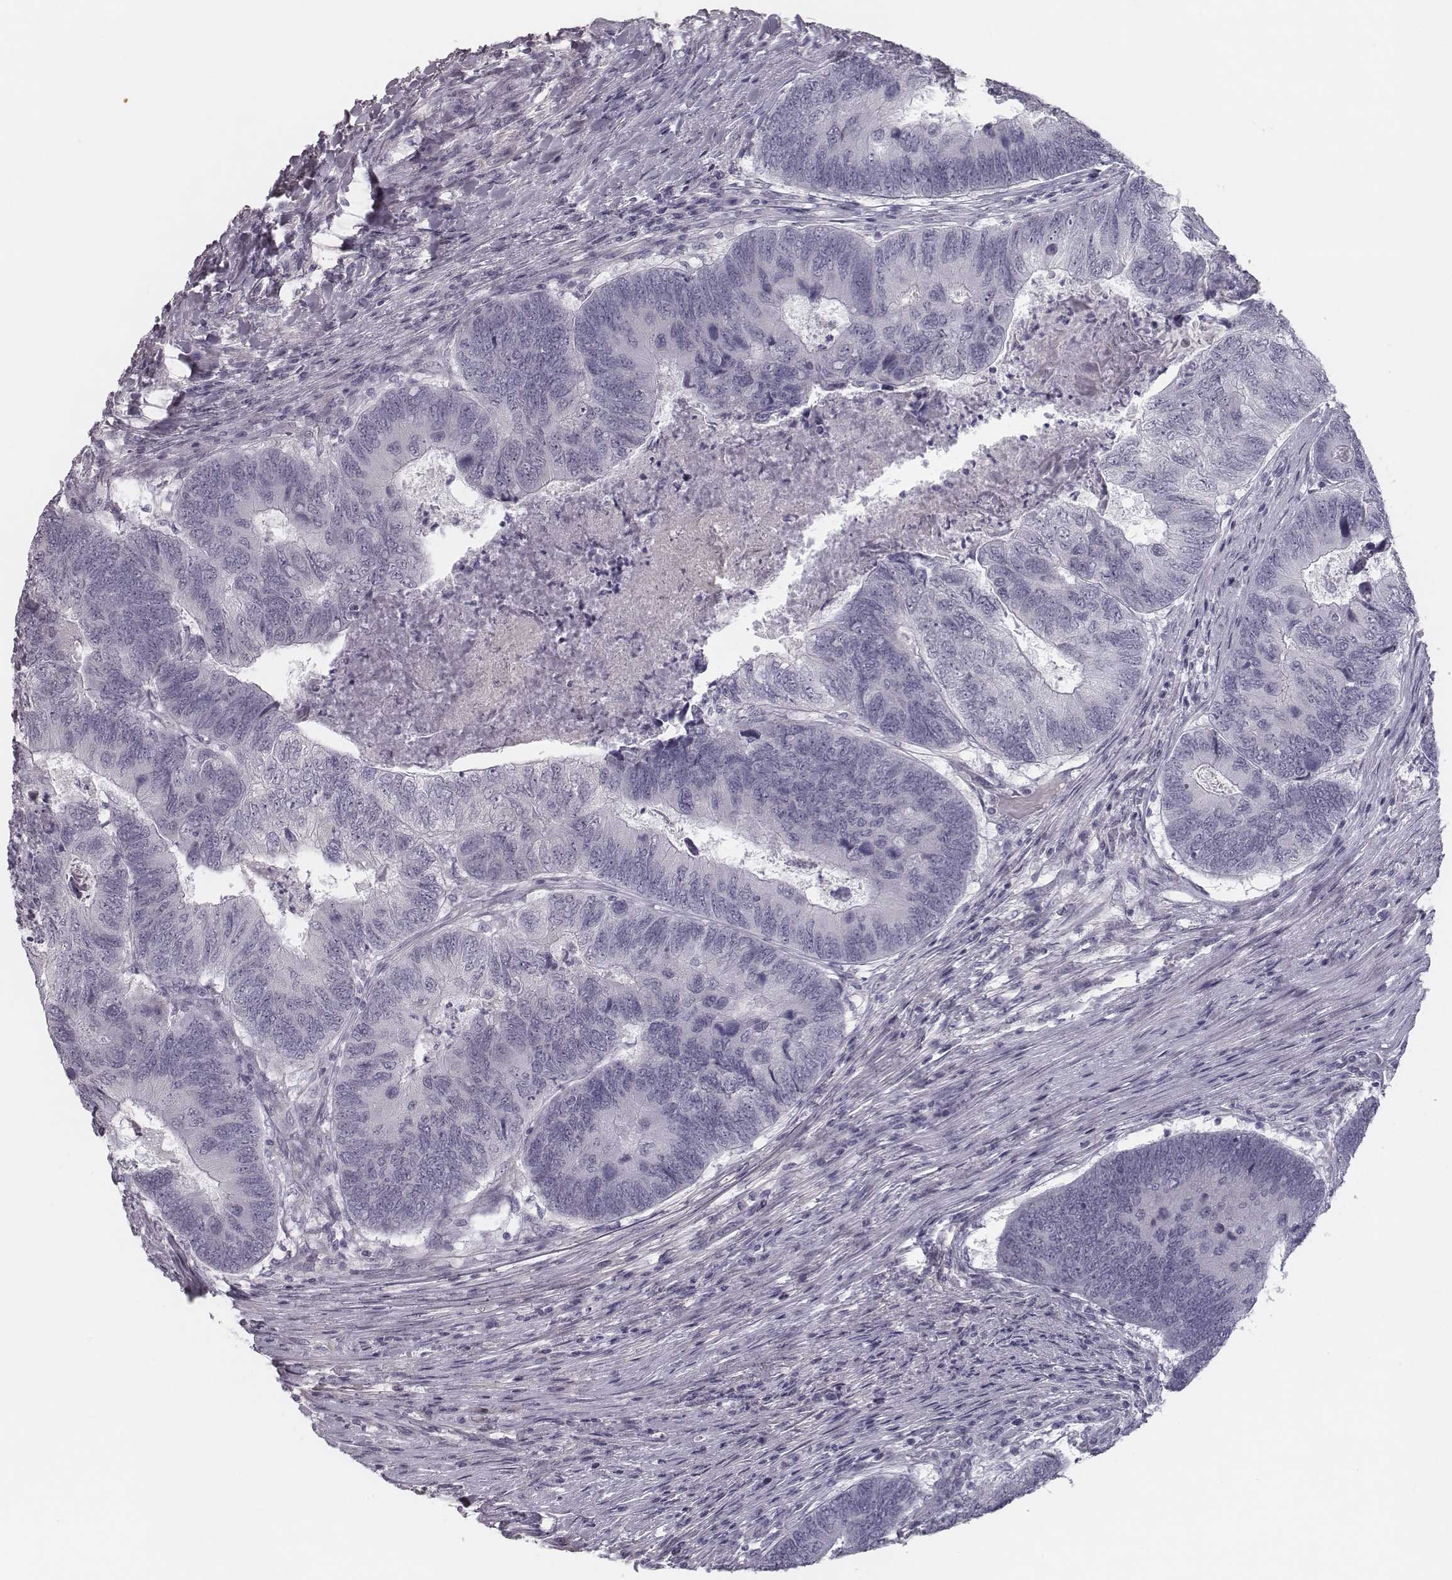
{"staining": {"intensity": "negative", "quantity": "none", "location": "none"}, "tissue": "colorectal cancer", "cell_type": "Tumor cells", "image_type": "cancer", "snomed": [{"axis": "morphology", "description": "Adenocarcinoma, NOS"}, {"axis": "topography", "description": "Colon"}], "caption": "There is no significant expression in tumor cells of colorectal cancer (adenocarcinoma).", "gene": "SEPTIN14", "patient": {"sex": "female", "age": 67}}